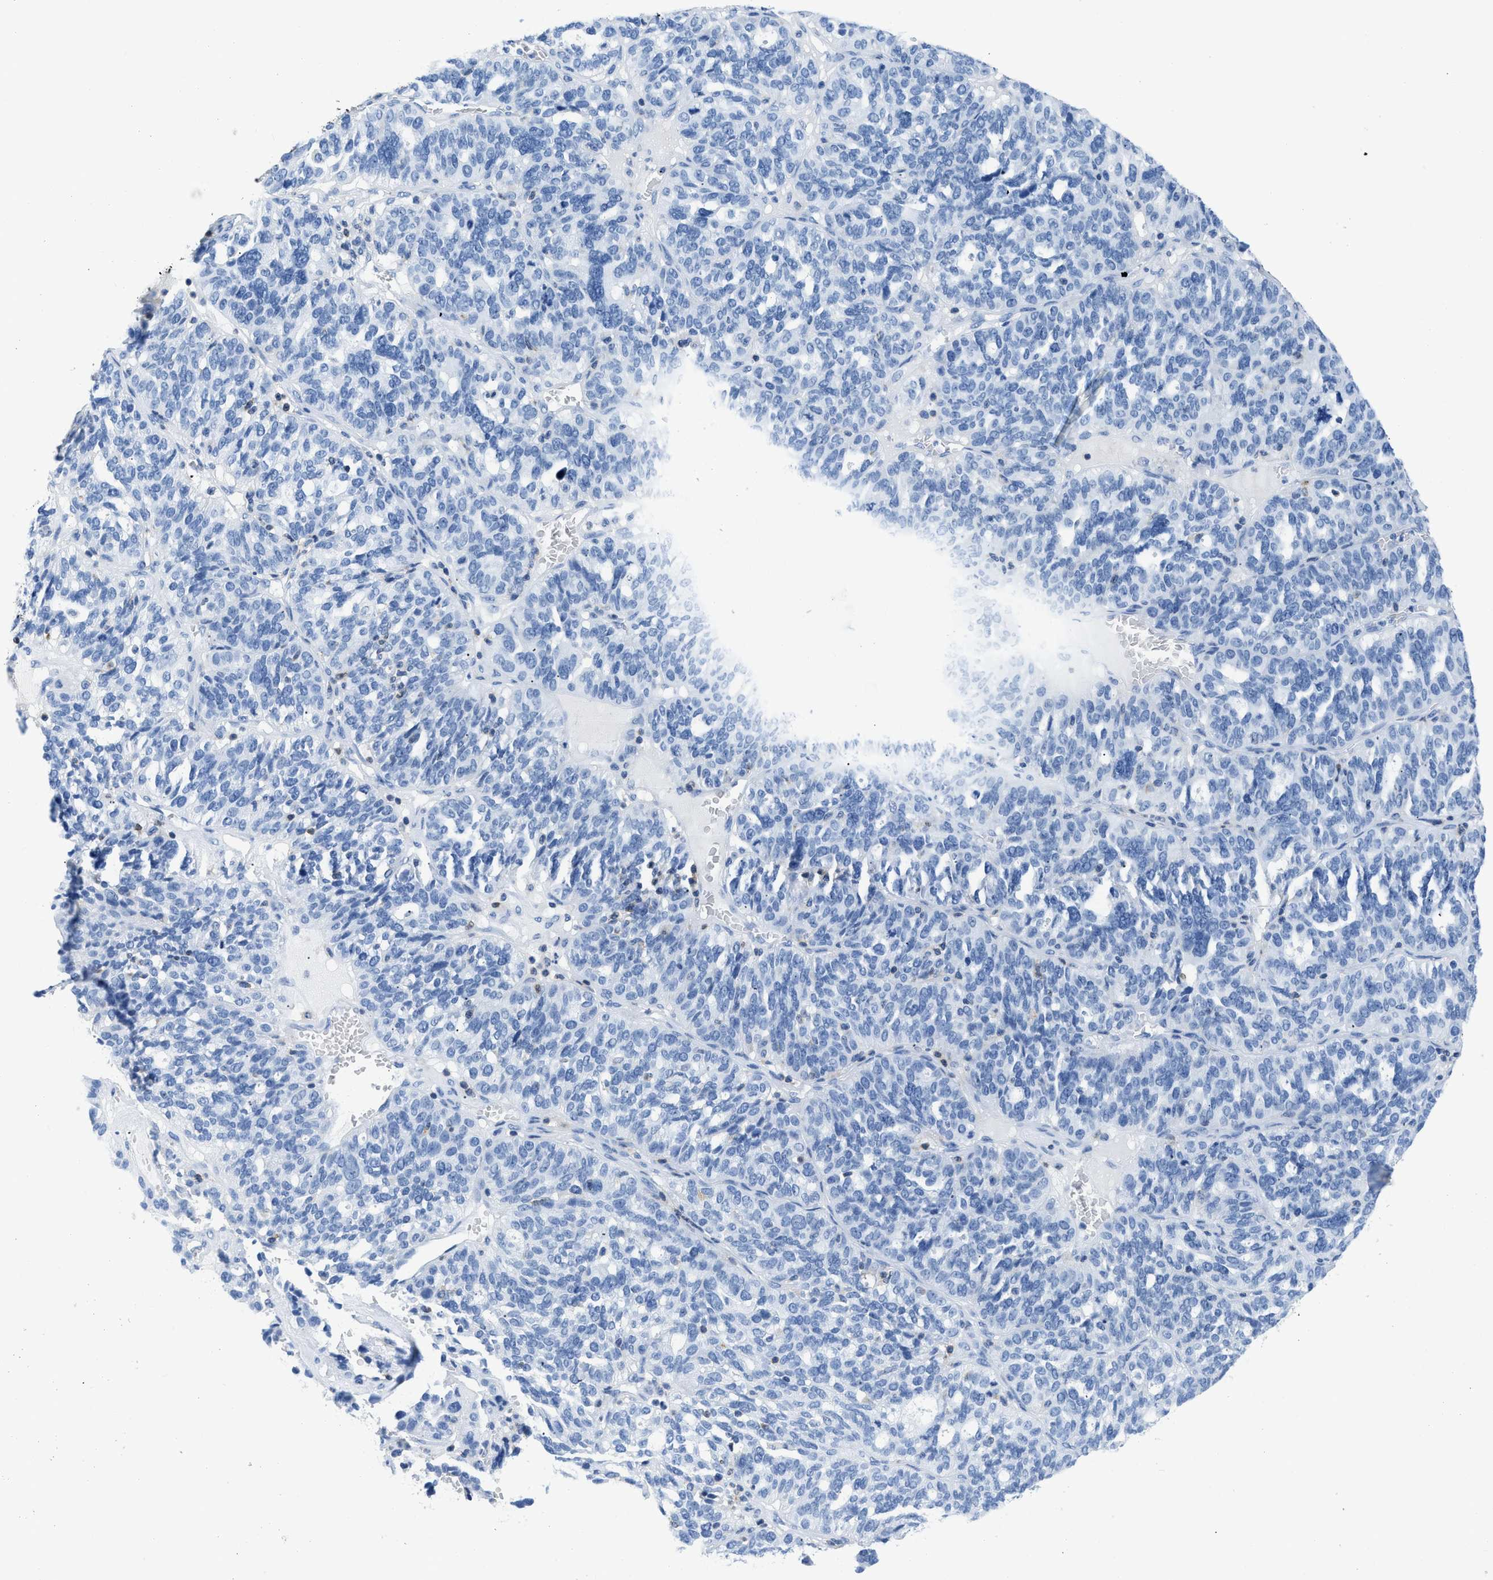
{"staining": {"intensity": "negative", "quantity": "none", "location": "none"}, "tissue": "ovarian cancer", "cell_type": "Tumor cells", "image_type": "cancer", "snomed": [{"axis": "morphology", "description": "Cystadenocarcinoma, serous, NOS"}, {"axis": "topography", "description": "Ovary"}], "caption": "The photomicrograph displays no significant staining in tumor cells of ovarian cancer. (DAB (3,3'-diaminobenzidine) IHC, high magnification).", "gene": "NFATC2", "patient": {"sex": "female", "age": 59}}